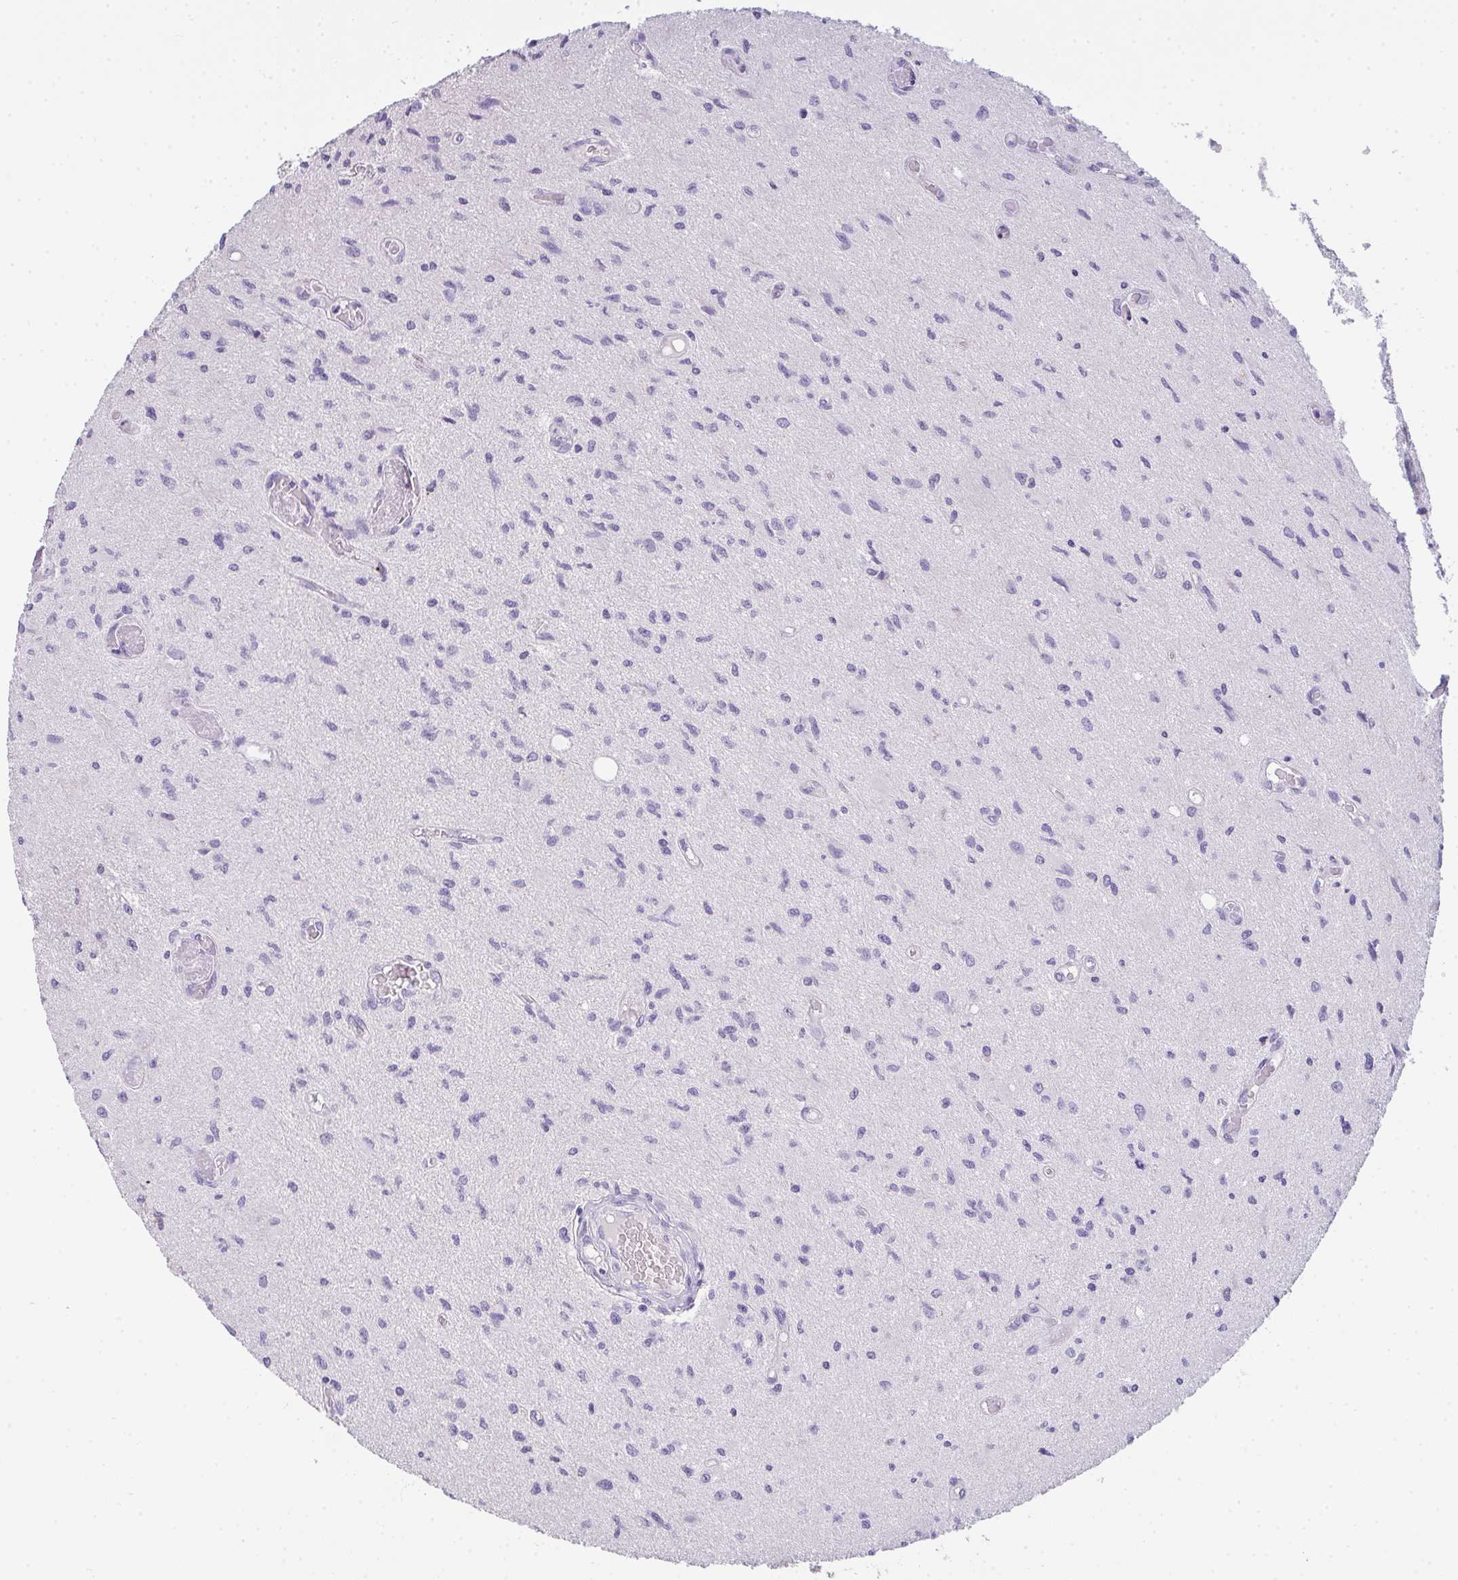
{"staining": {"intensity": "negative", "quantity": "none", "location": "none"}, "tissue": "glioma", "cell_type": "Tumor cells", "image_type": "cancer", "snomed": [{"axis": "morphology", "description": "Glioma, malignant, High grade"}, {"axis": "topography", "description": "Brain"}], "caption": "High power microscopy histopathology image of an immunohistochemistry photomicrograph of malignant glioma (high-grade), revealing no significant expression in tumor cells.", "gene": "COX7B", "patient": {"sex": "male", "age": 67}}